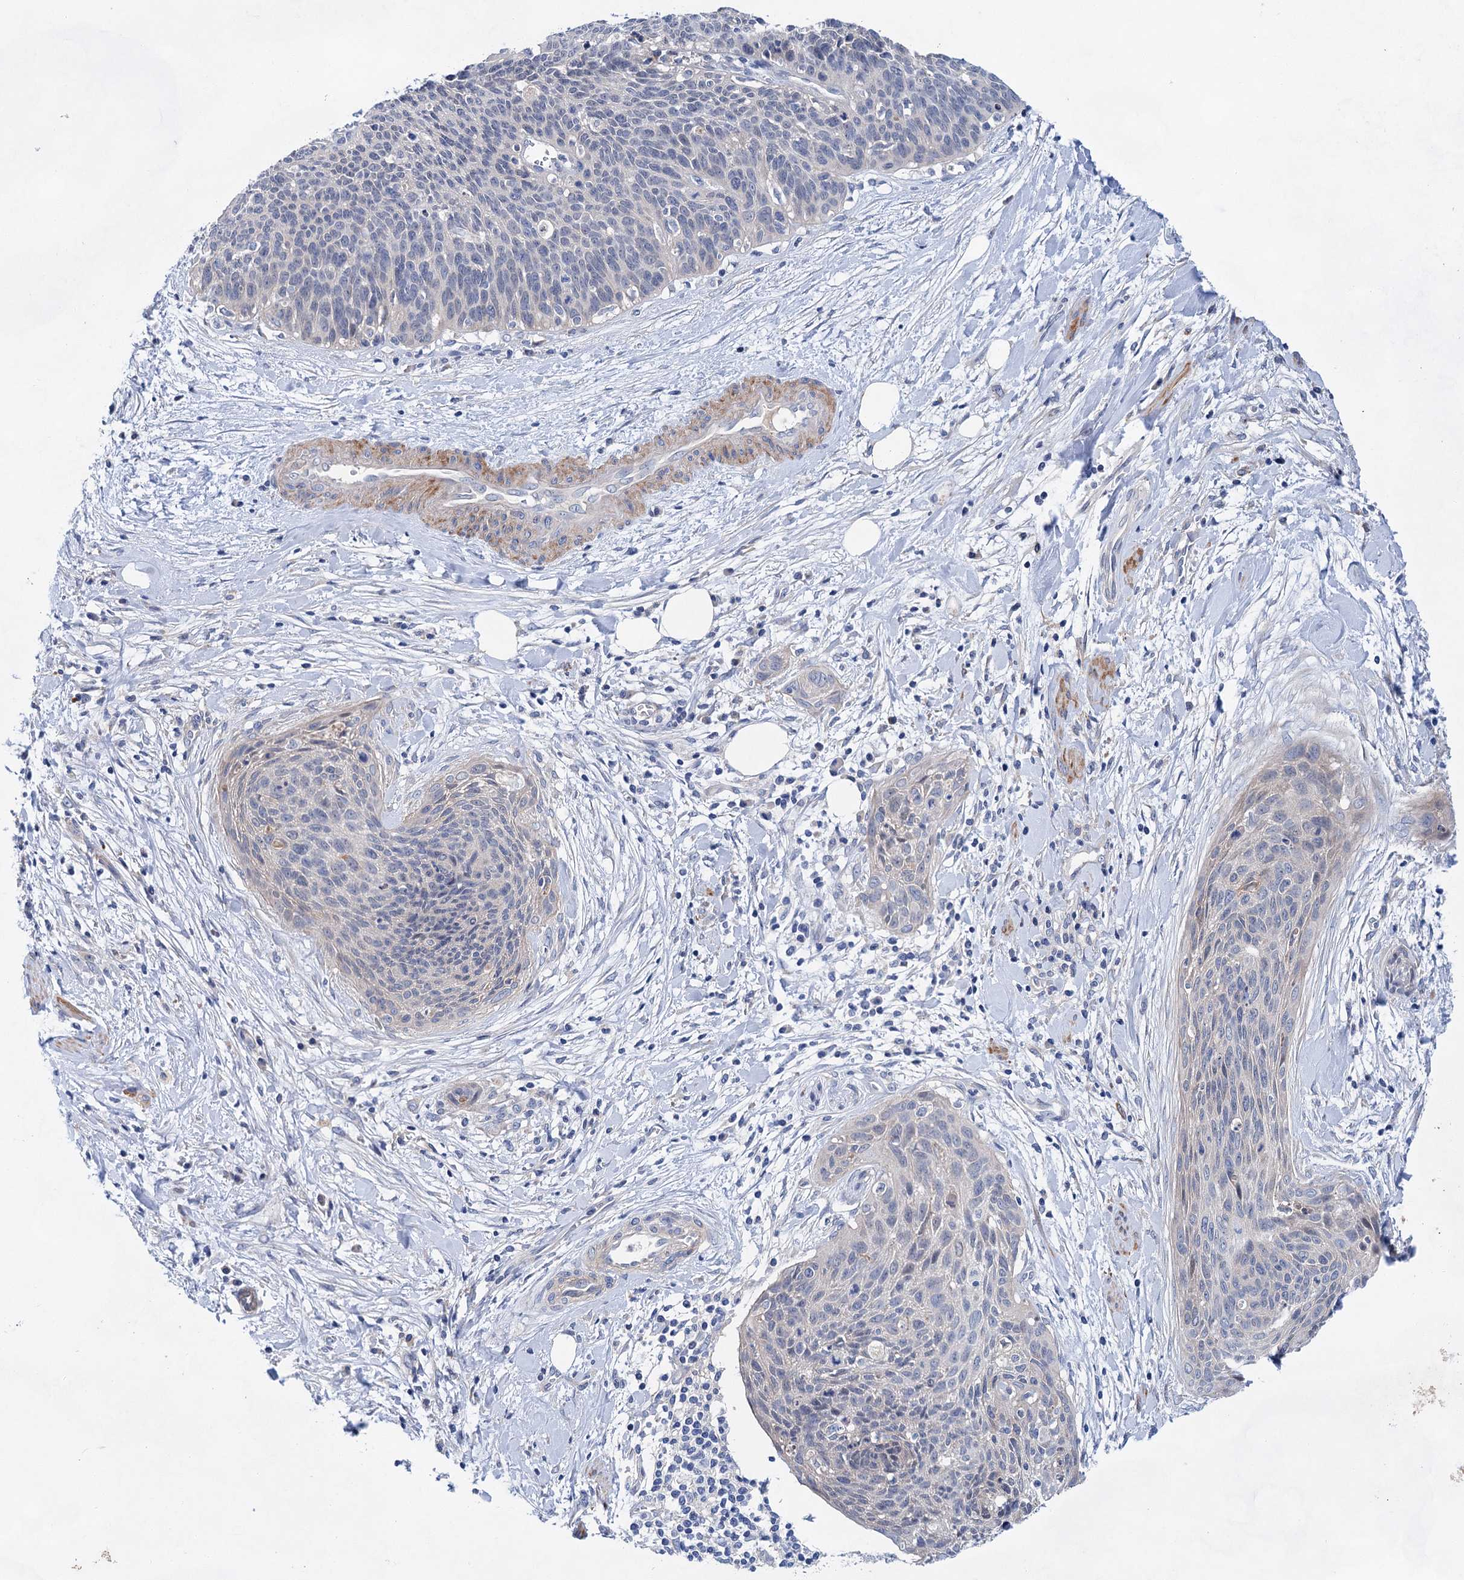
{"staining": {"intensity": "negative", "quantity": "none", "location": "none"}, "tissue": "cervical cancer", "cell_type": "Tumor cells", "image_type": "cancer", "snomed": [{"axis": "morphology", "description": "Squamous cell carcinoma, NOS"}, {"axis": "topography", "description": "Cervix"}], "caption": "This is an immunohistochemistry photomicrograph of squamous cell carcinoma (cervical). There is no positivity in tumor cells.", "gene": "GPR155", "patient": {"sex": "female", "age": 55}}